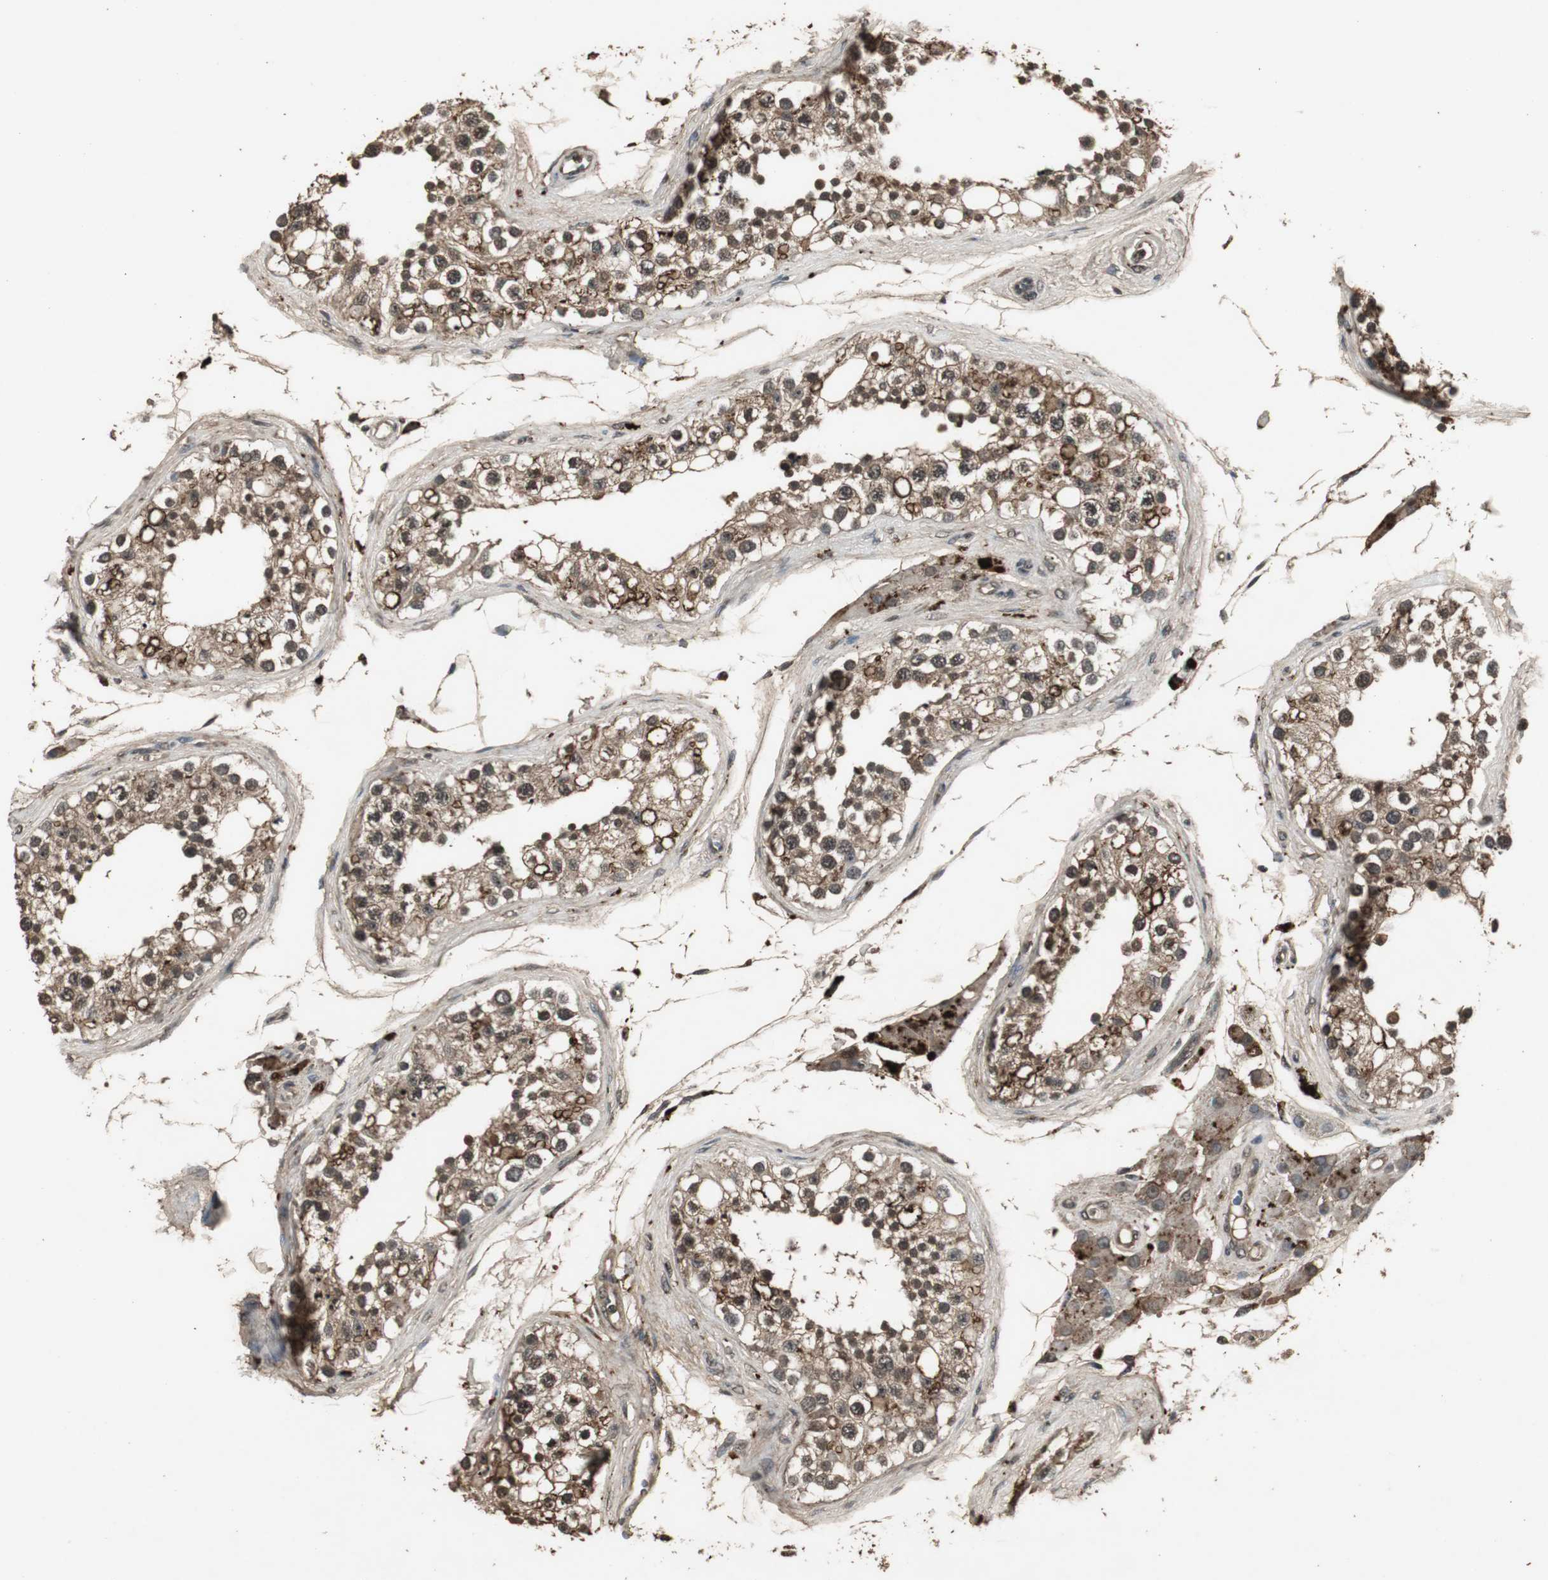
{"staining": {"intensity": "strong", "quantity": ">75%", "location": "cytoplasmic/membranous,nuclear"}, "tissue": "testis", "cell_type": "Cells in seminiferous ducts", "image_type": "normal", "snomed": [{"axis": "morphology", "description": "Normal tissue, NOS"}, {"axis": "topography", "description": "Testis"}], "caption": "Protein expression analysis of normal testis demonstrates strong cytoplasmic/membranous,nuclear positivity in about >75% of cells in seminiferous ducts. (brown staining indicates protein expression, while blue staining denotes nuclei).", "gene": "EMX1", "patient": {"sex": "male", "age": 68}}